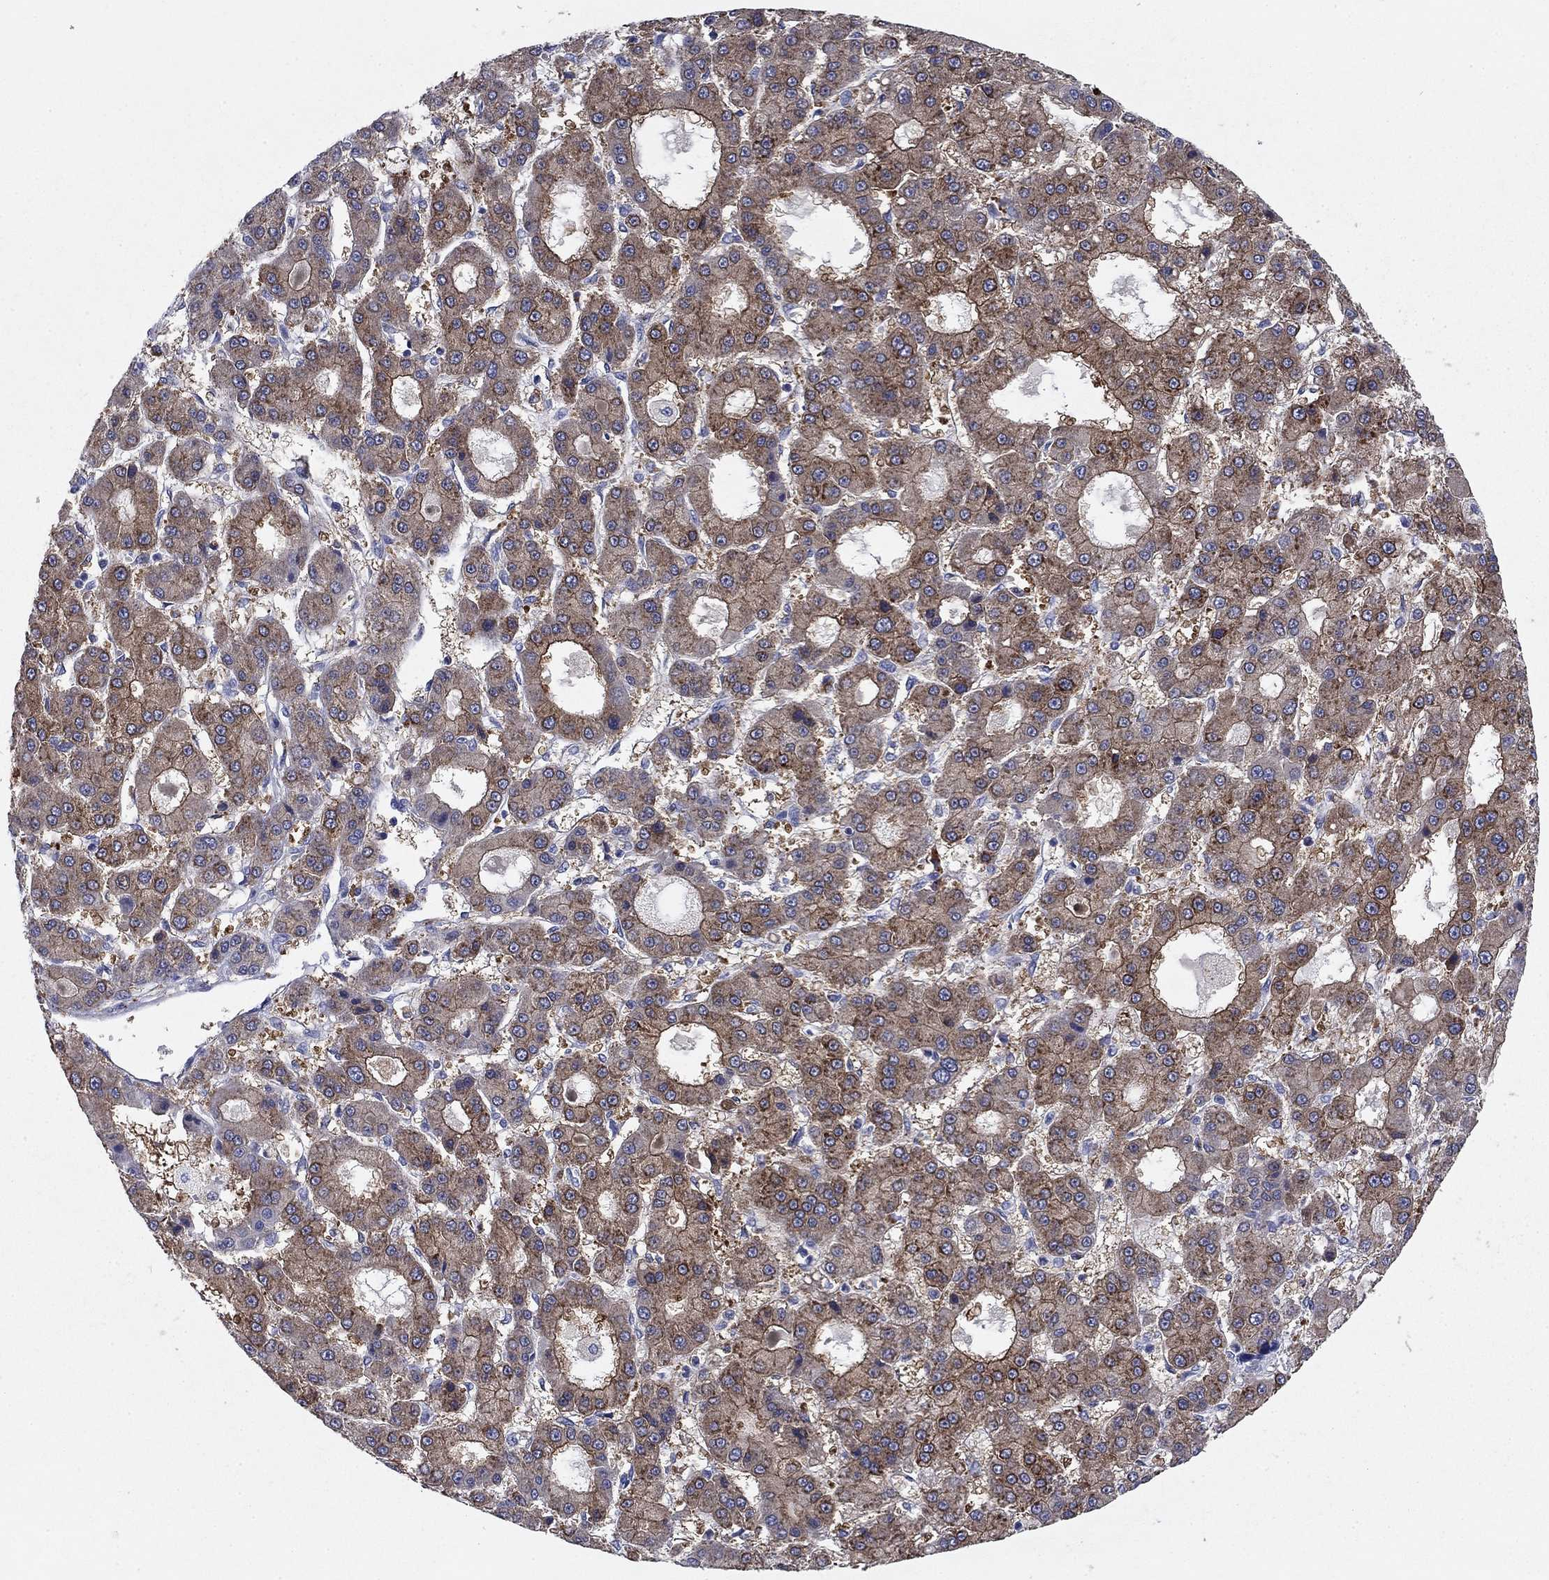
{"staining": {"intensity": "moderate", "quantity": ">75%", "location": "cytoplasmic/membranous"}, "tissue": "liver cancer", "cell_type": "Tumor cells", "image_type": "cancer", "snomed": [{"axis": "morphology", "description": "Carcinoma, Hepatocellular, NOS"}, {"axis": "topography", "description": "Liver"}], "caption": "Hepatocellular carcinoma (liver) was stained to show a protein in brown. There is medium levels of moderate cytoplasmic/membranous positivity in approximately >75% of tumor cells.", "gene": "CNTNAP4", "patient": {"sex": "male", "age": 70}}